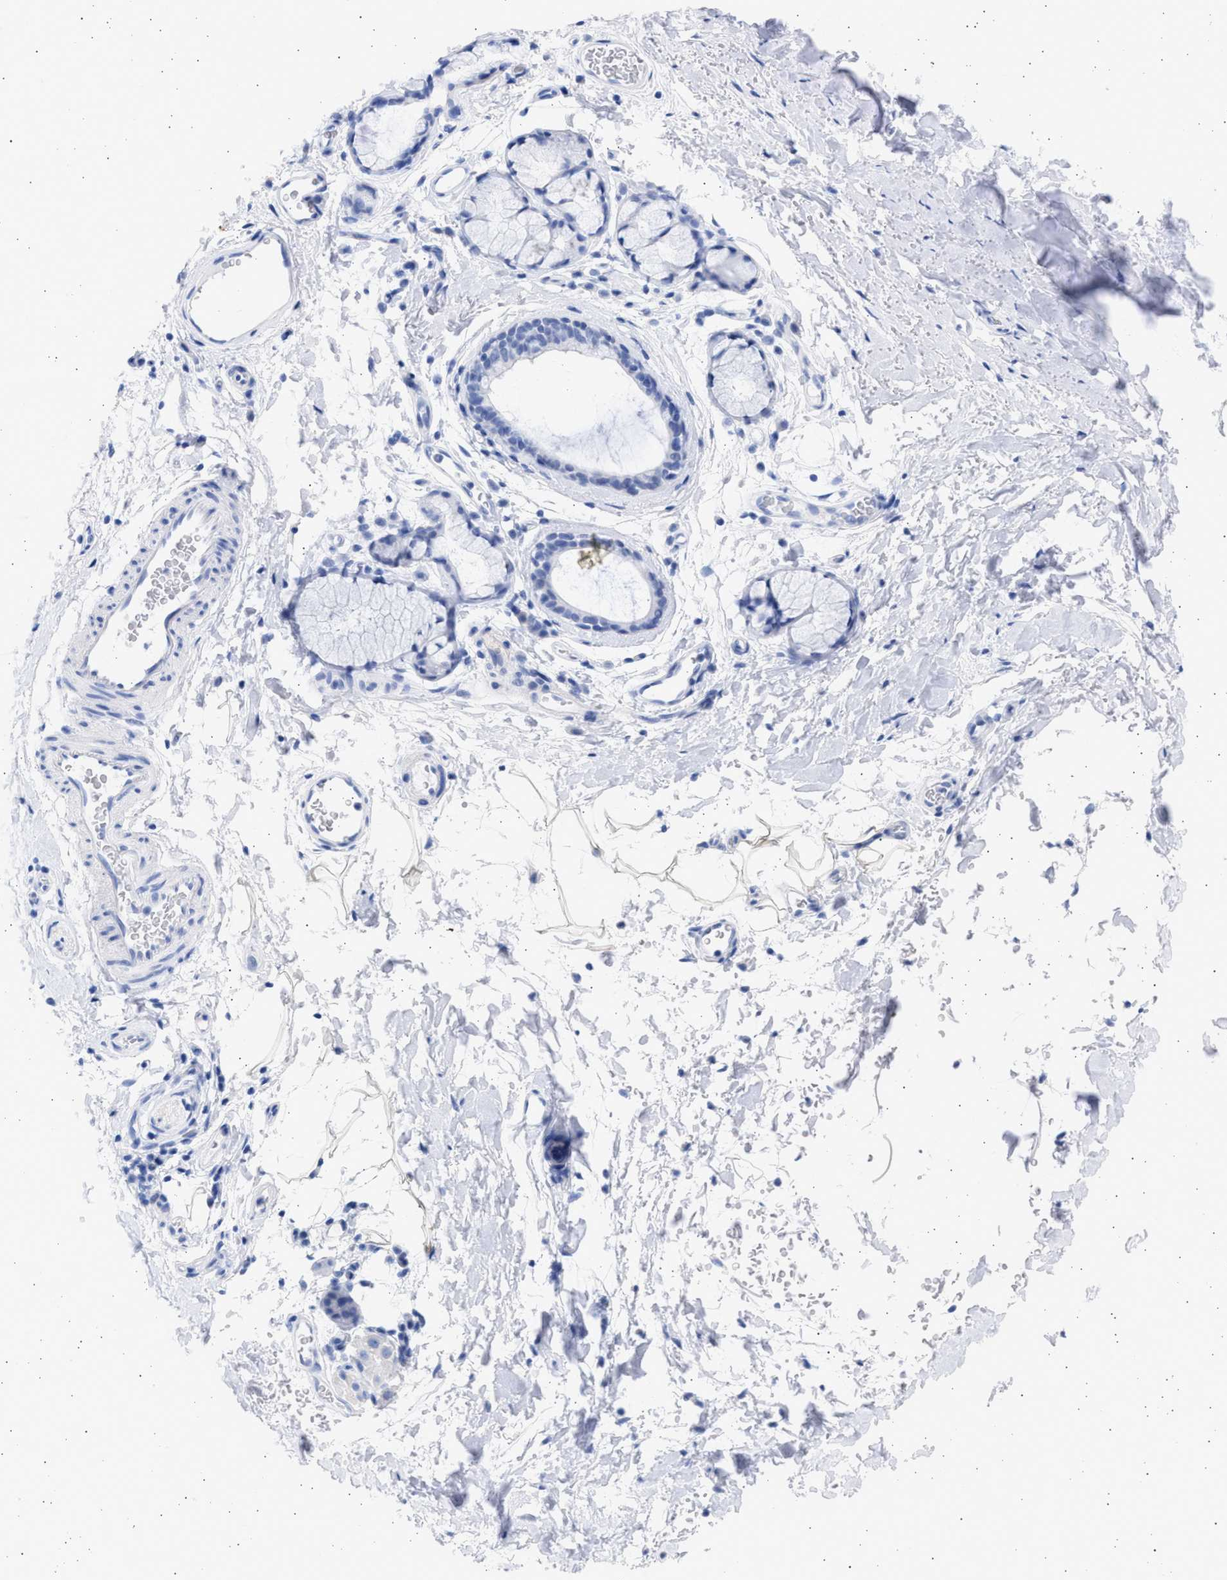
{"staining": {"intensity": "negative", "quantity": "none", "location": "none"}, "tissue": "bronchus", "cell_type": "Respiratory epithelial cells", "image_type": "normal", "snomed": [{"axis": "morphology", "description": "Normal tissue, NOS"}, {"axis": "topography", "description": "Cartilage tissue"}, {"axis": "topography", "description": "Bronchus"}], "caption": "A histopathology image of bronchus stained for a protein reveals no brown staining in respiratory epithelial cells.", "gene": "ALDOC", "patient": {"sex": "female", "age": 53}}